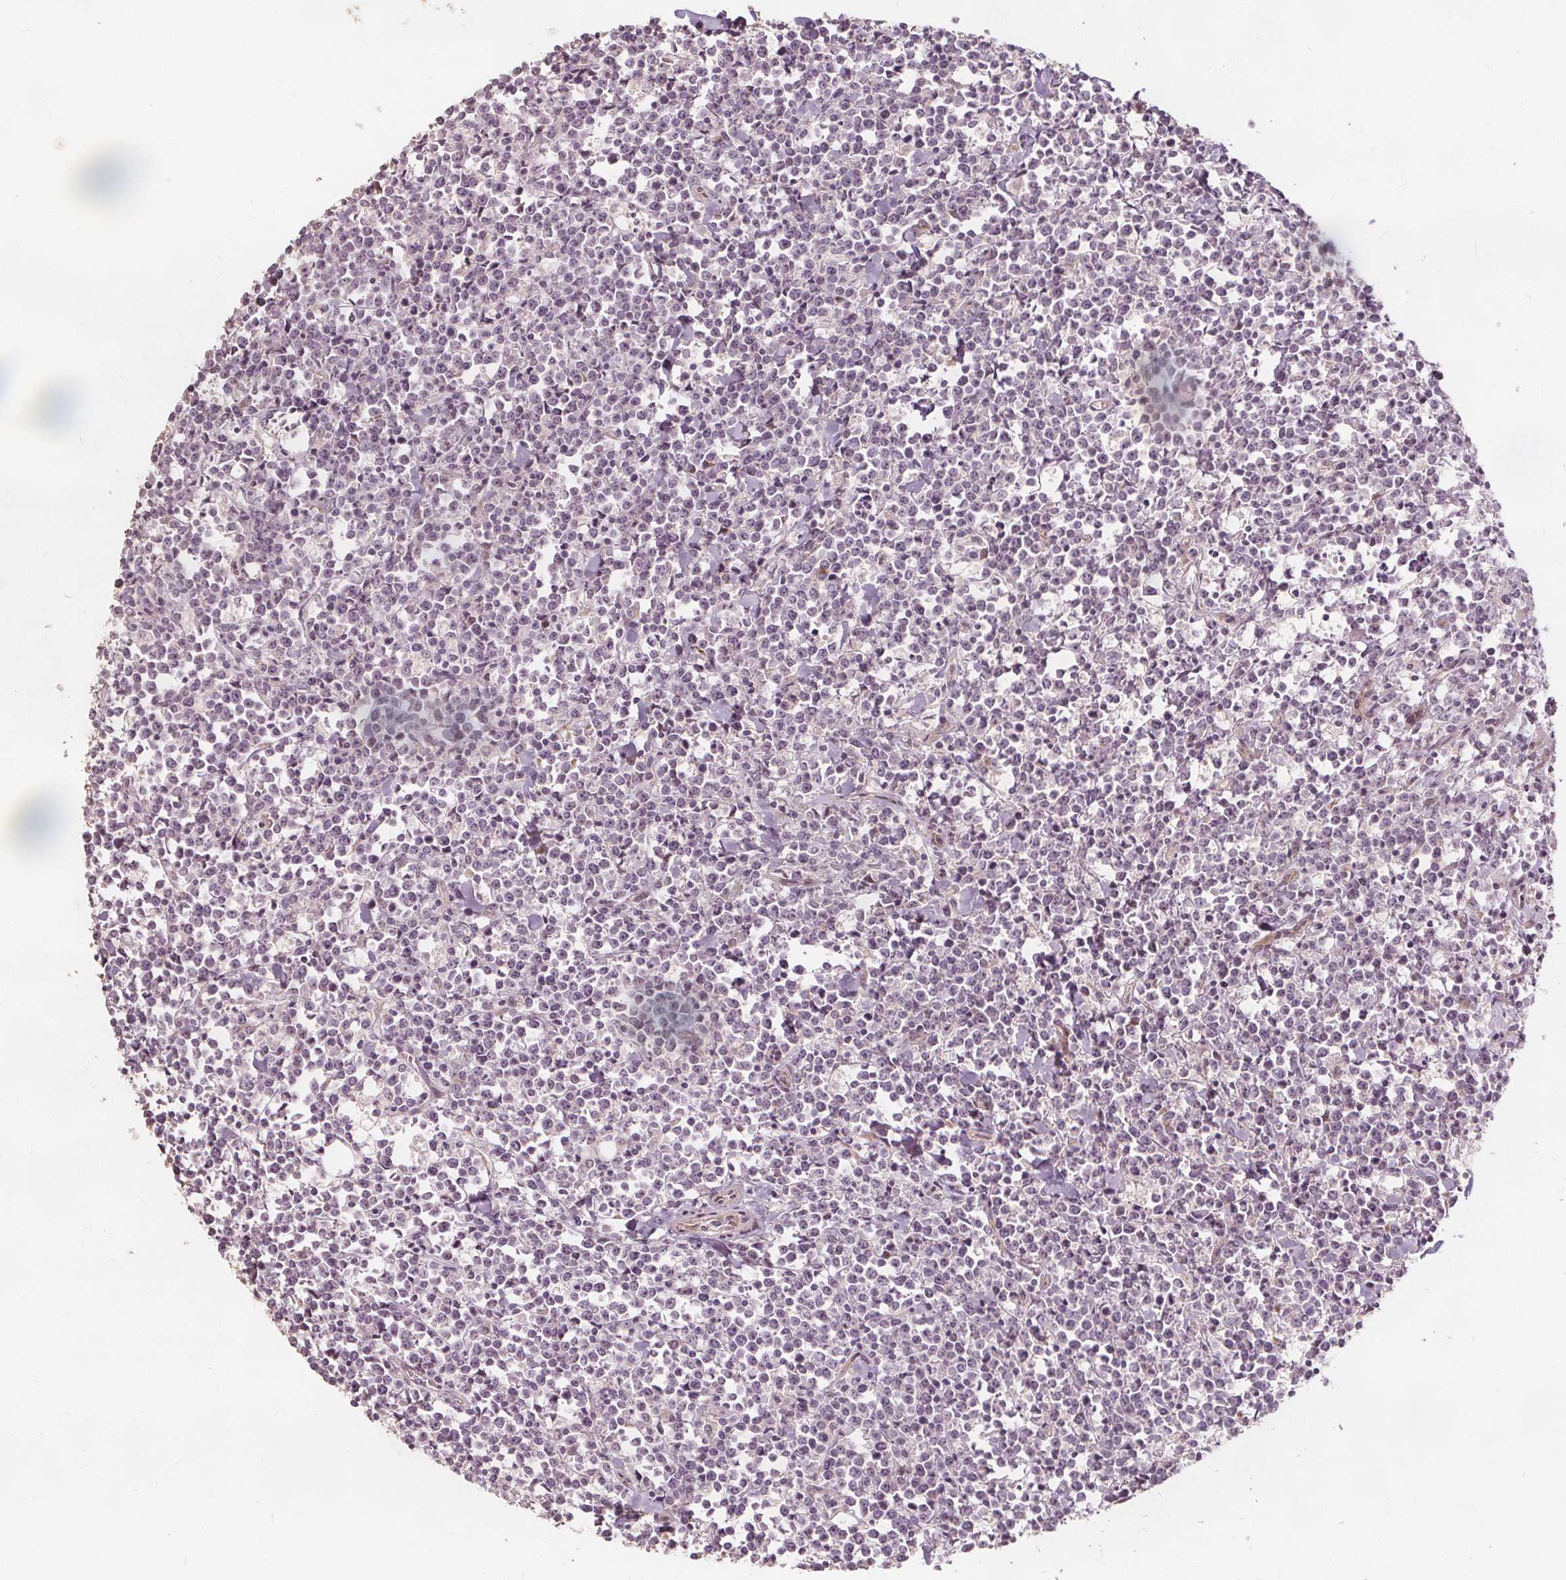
{"staining": {"intensity": "negative", "quantity": "none", "location": "none"}, "tissue": "lymphoma", "cell_type": "Tumor cells", "image_type": "cancer", "snomed": [{"axis": "morphology", "description": "Malignant lymphoma, non-Hodgkin's type, High grade"}, {"axis": "topography", "description": "Small intestine"}], "caption": "Immunohistochemistry (IHC) image of human lymphoma stained for a protein (brown), which reveals no positivity in tumor cells.", "gene": "PTPRT", "patient": {"sex": "female", "age": 56}}